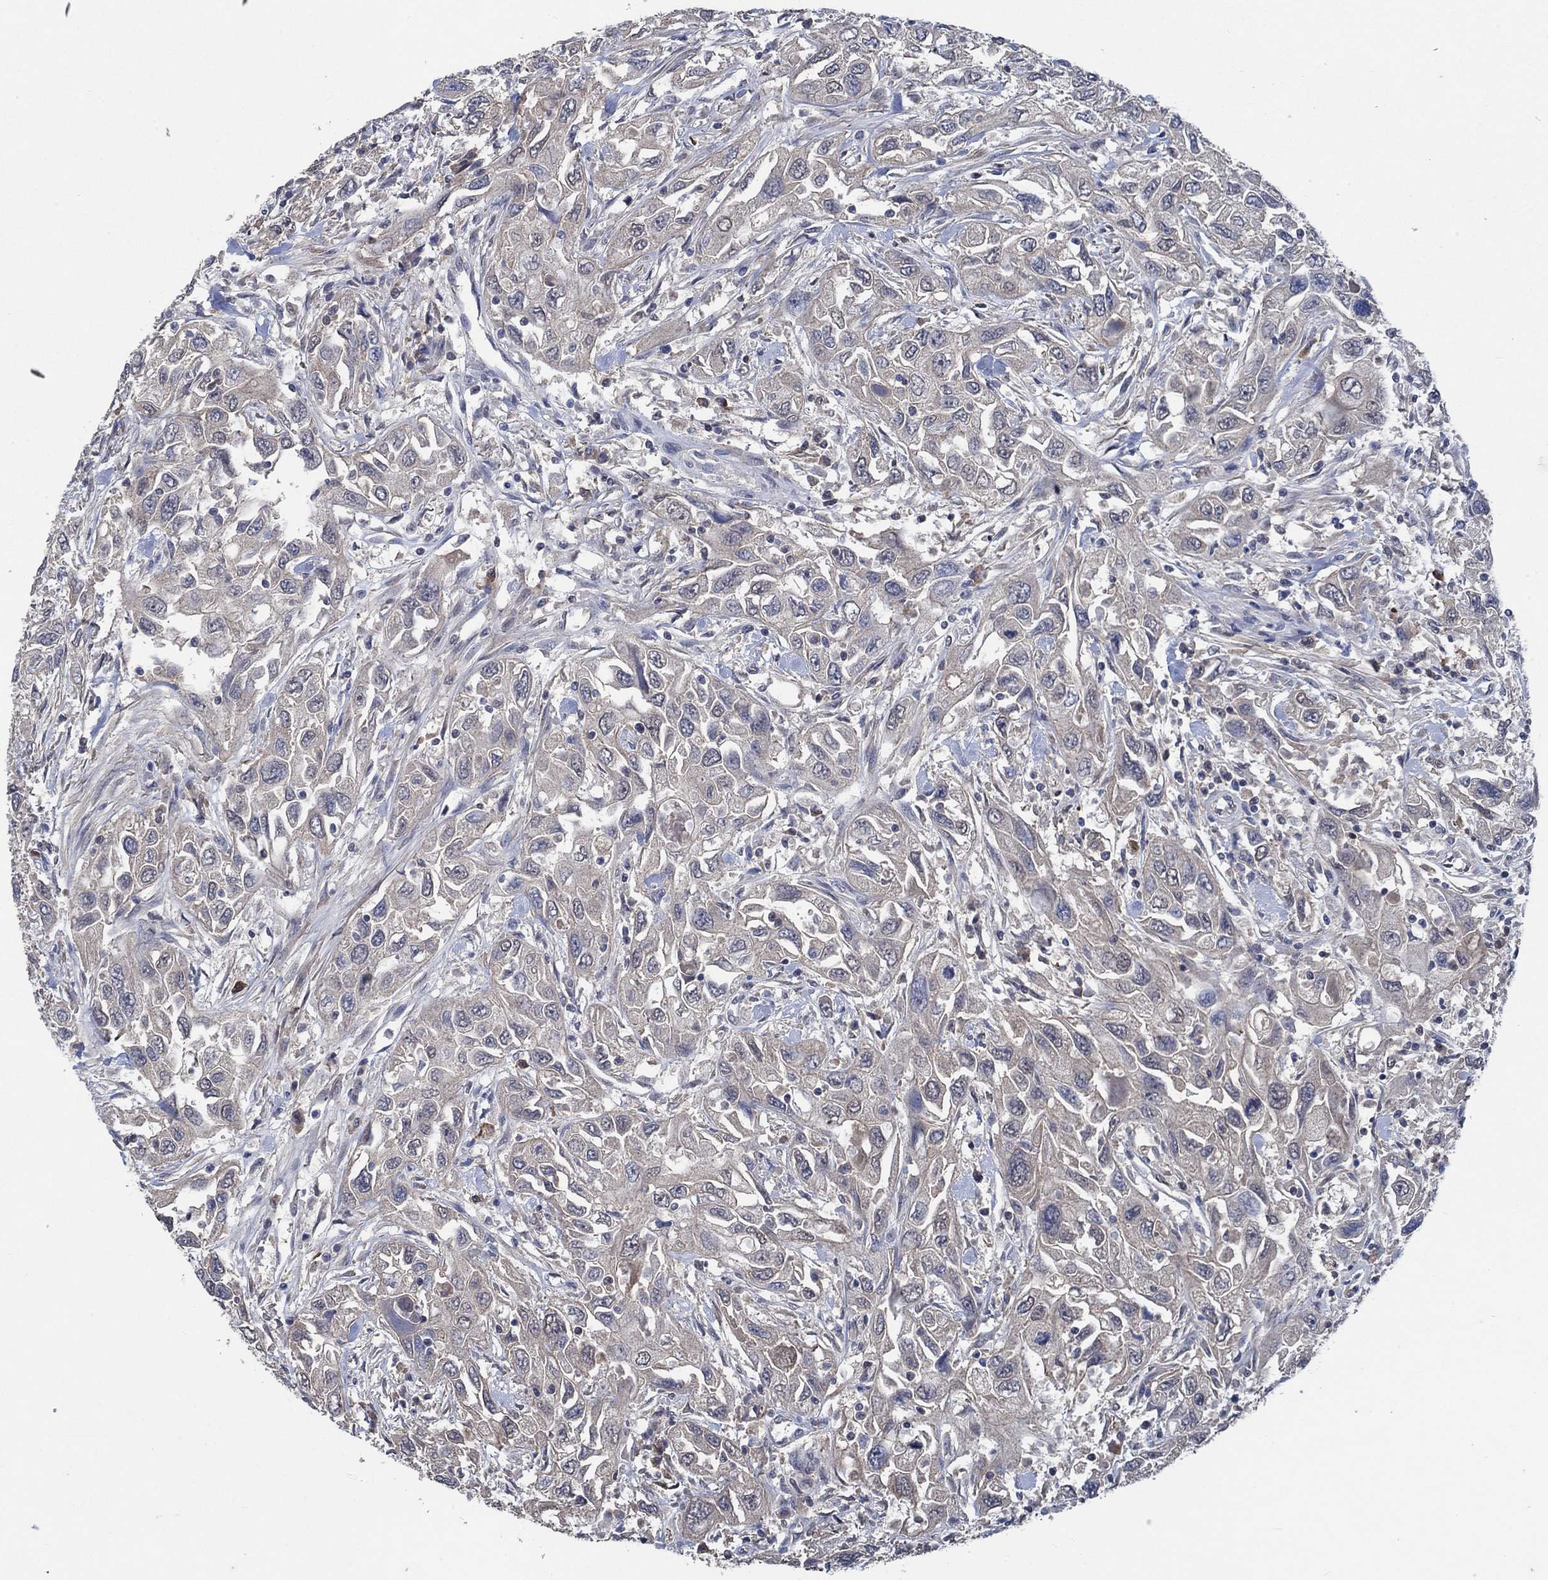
{"staining": {"intensity": "negative", "quantity": "none", "location": "none"}, "tissue": "urothelial cancer", "cell_type": "Tumor cells", "image_type": "cancer", "snomed": [{"axis": "morphology", "description": "Urothelial carcinoma, High grade"}, {"axis": "topography", "description": "Urinary bladder"}], "caption": "A histopathology image of human high-grade urothelial carcinoma is negative for staining in tumor cells.", "gene": "OBSCN", "patient": {"sex": "male", "age": 76}}